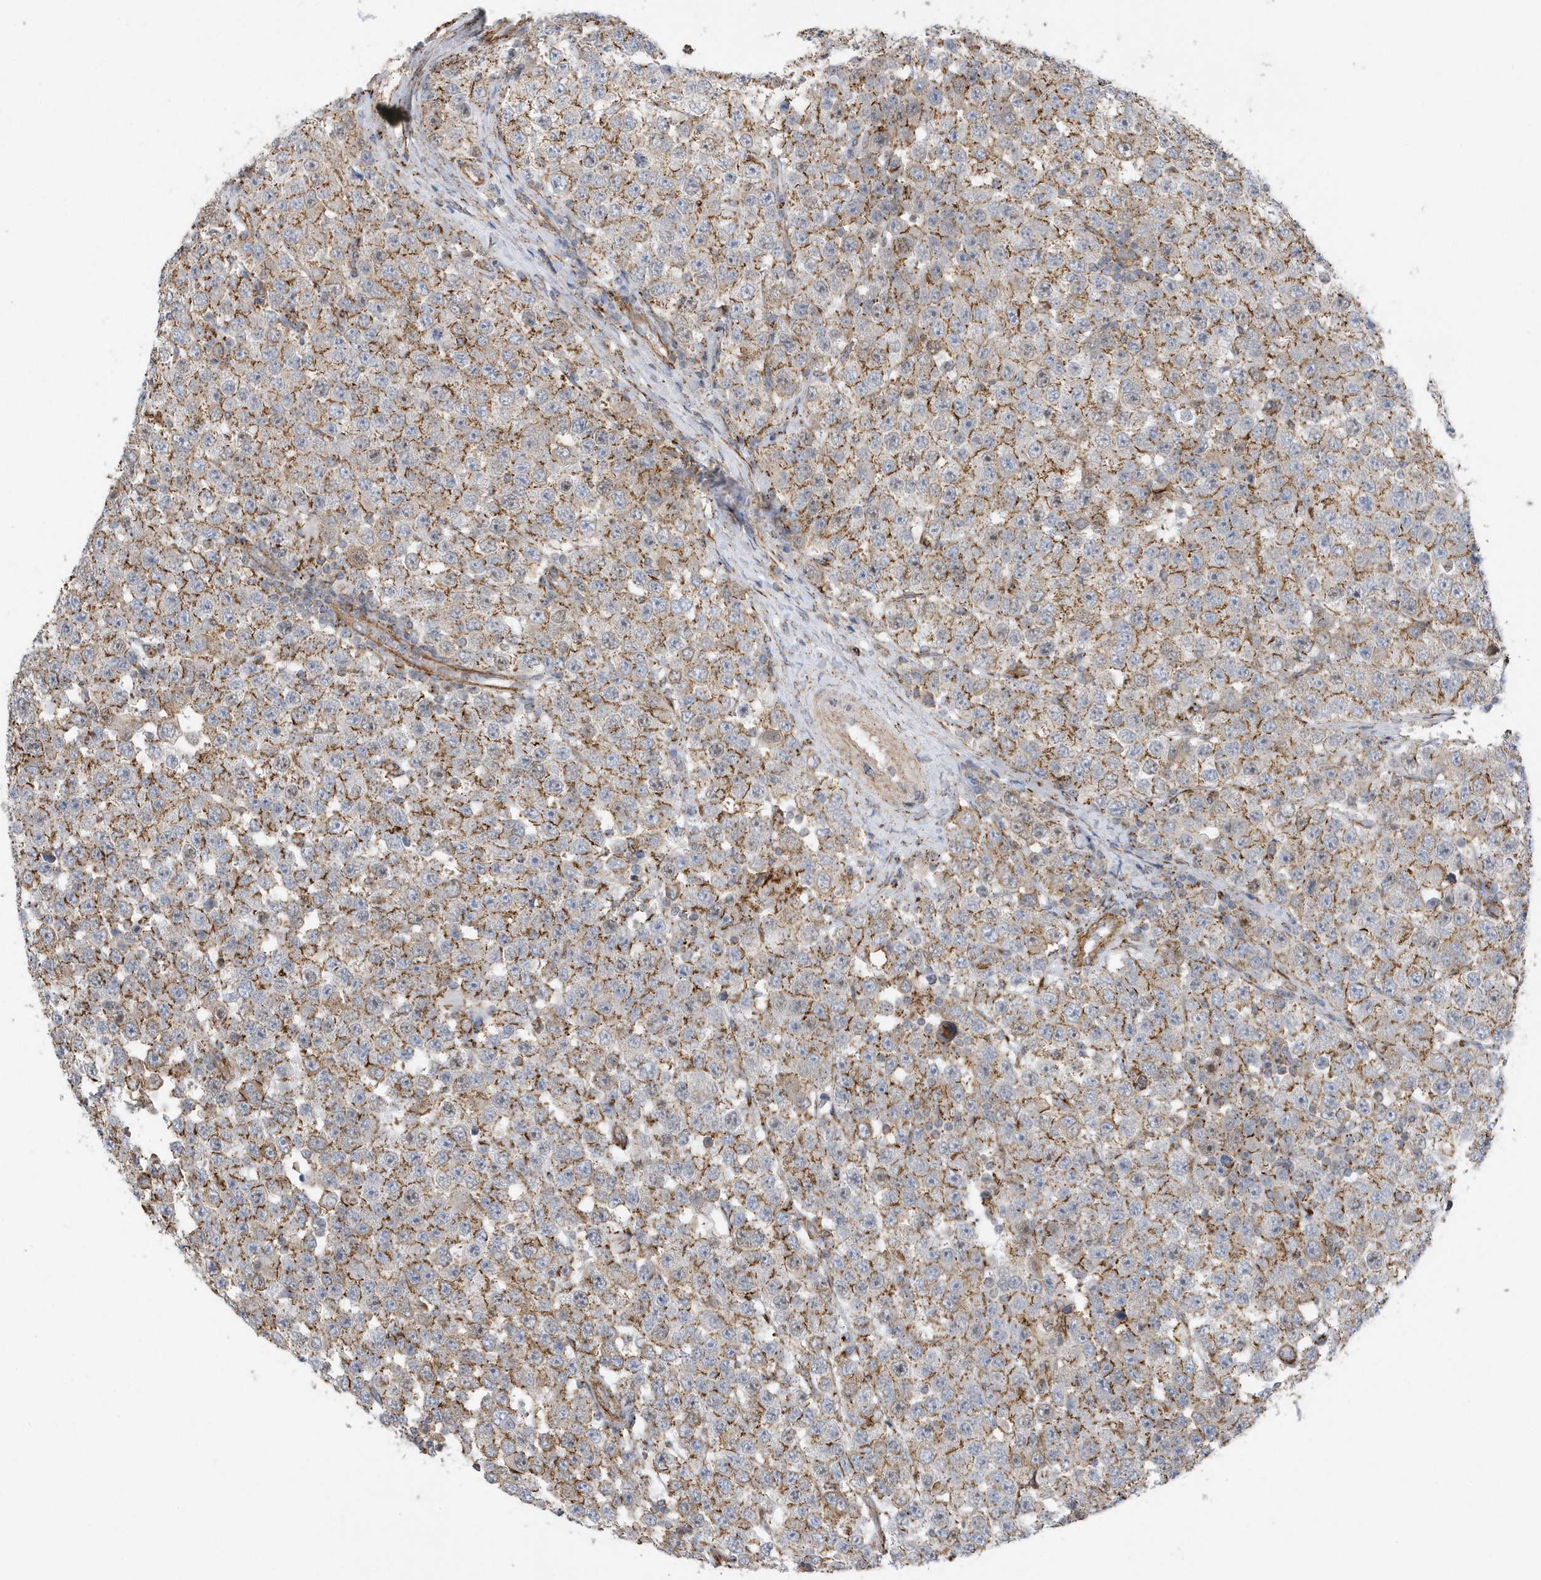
{"staining": {"intensity": "moderate", "quantity": ">75%", "location": "cytoplasmic/membranous"}, "tissue": "testis cancer", "cell_type": "Tumor cells", "image_type": "cancer", "snomed": [{"axis": "morphology", "description": "Seminoma, NOS"}, {"axis": "topography", "description": "Testis"}], "caption": "Protein staining demonstrates moderate cytoplasmic/membranous staining in about >75% of tumor cells in testis cancer.", "gene": "HRH4", "patient": {"sex": "male", "age": 28}}